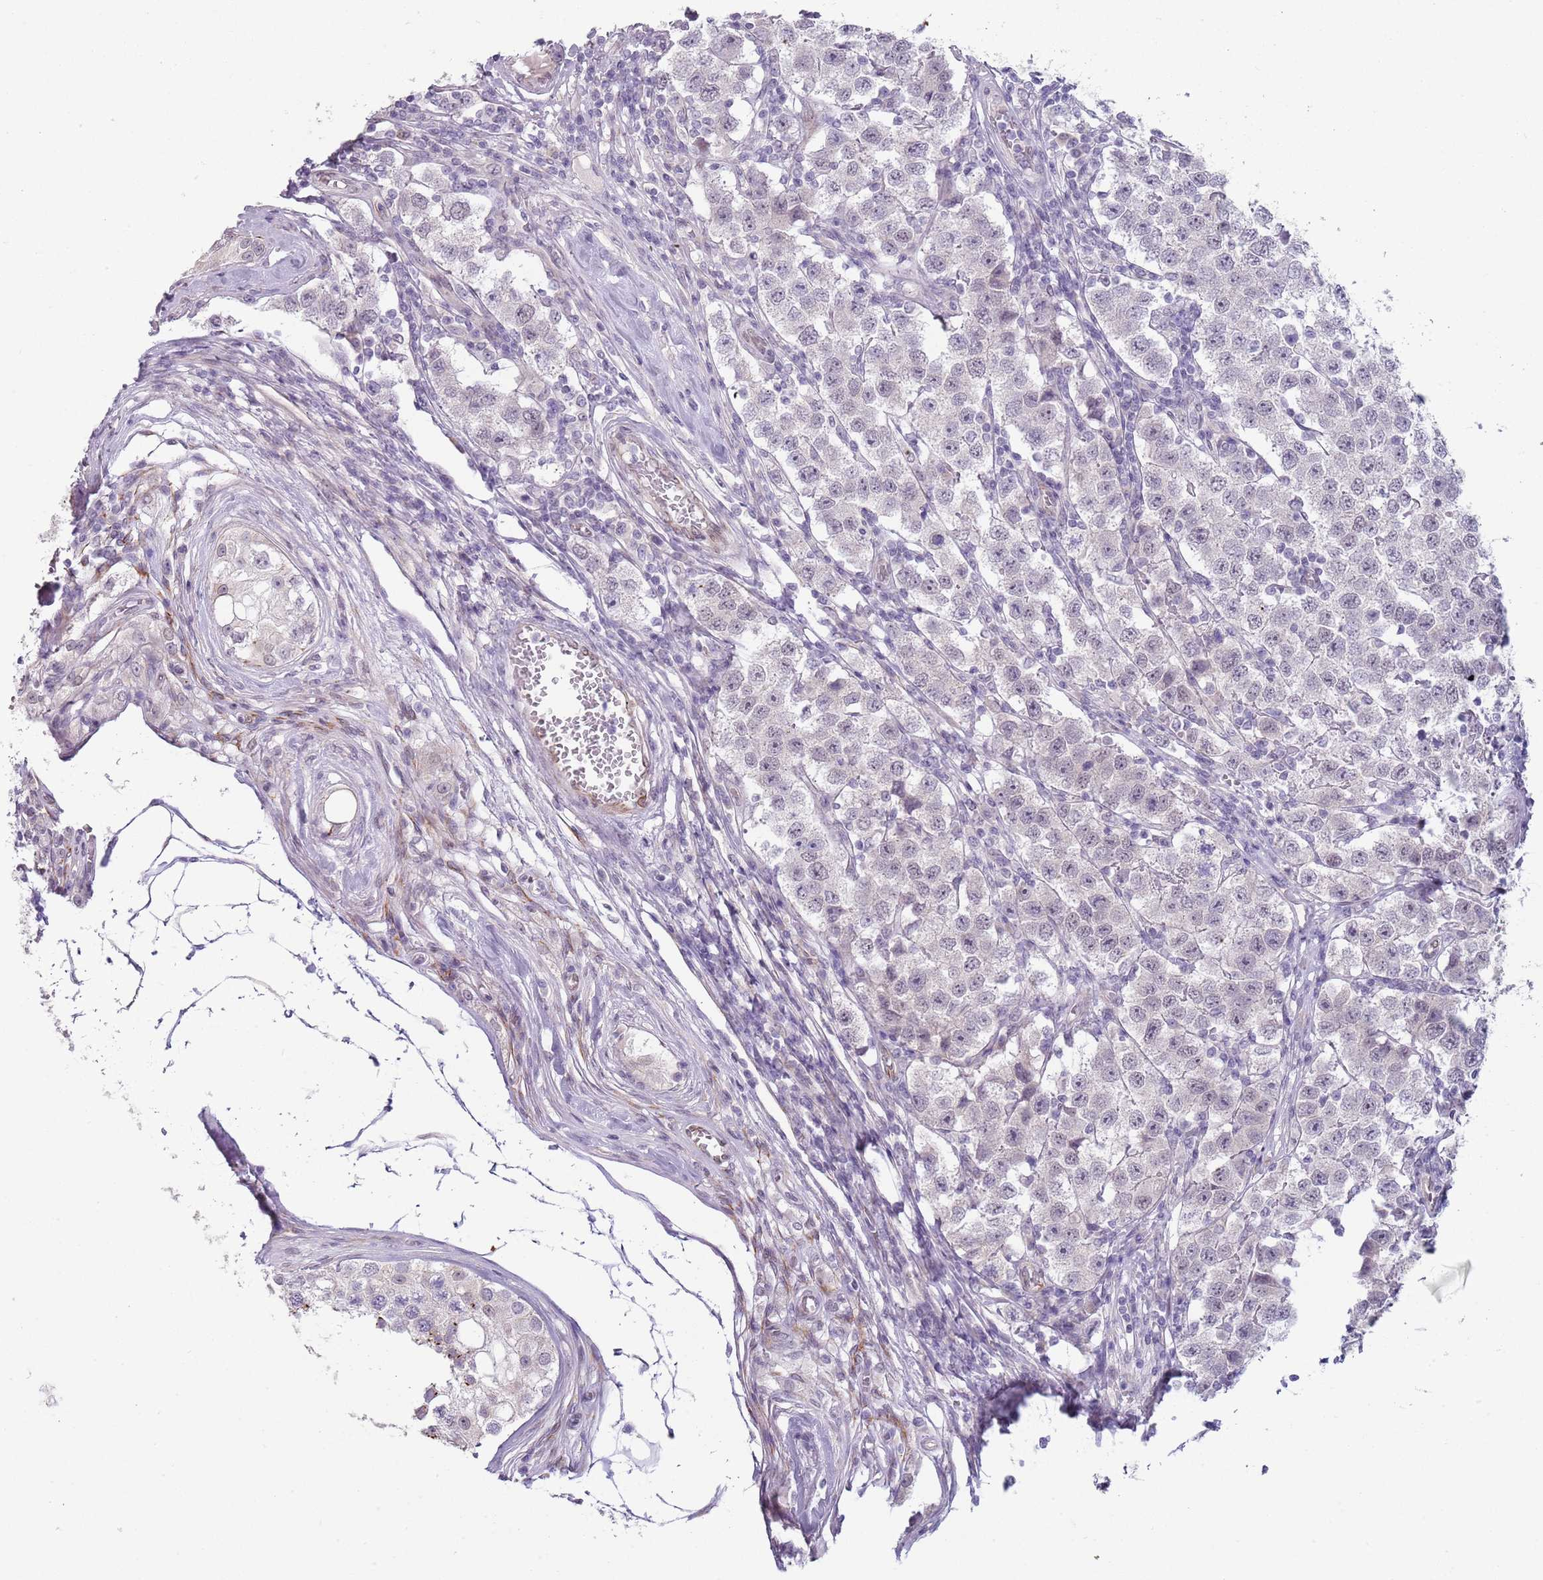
{"staining": {"intensity": "negative", "quantity": "none", "location": "none"}, "tissue": "testis cancer", "cell_type": "Tumor cells", "image_type": "cancer", "snomed": [{"axis": "morphology", "description": "Seminoma, NOS"}, {"axis": "topography", "description": "Testis"}], "caption": "Tumor cells are negative for brown protein staining in testis cancer (seminoma).", "gene": "NBPF3", "patient": {"sex": "male", "age": 34}}